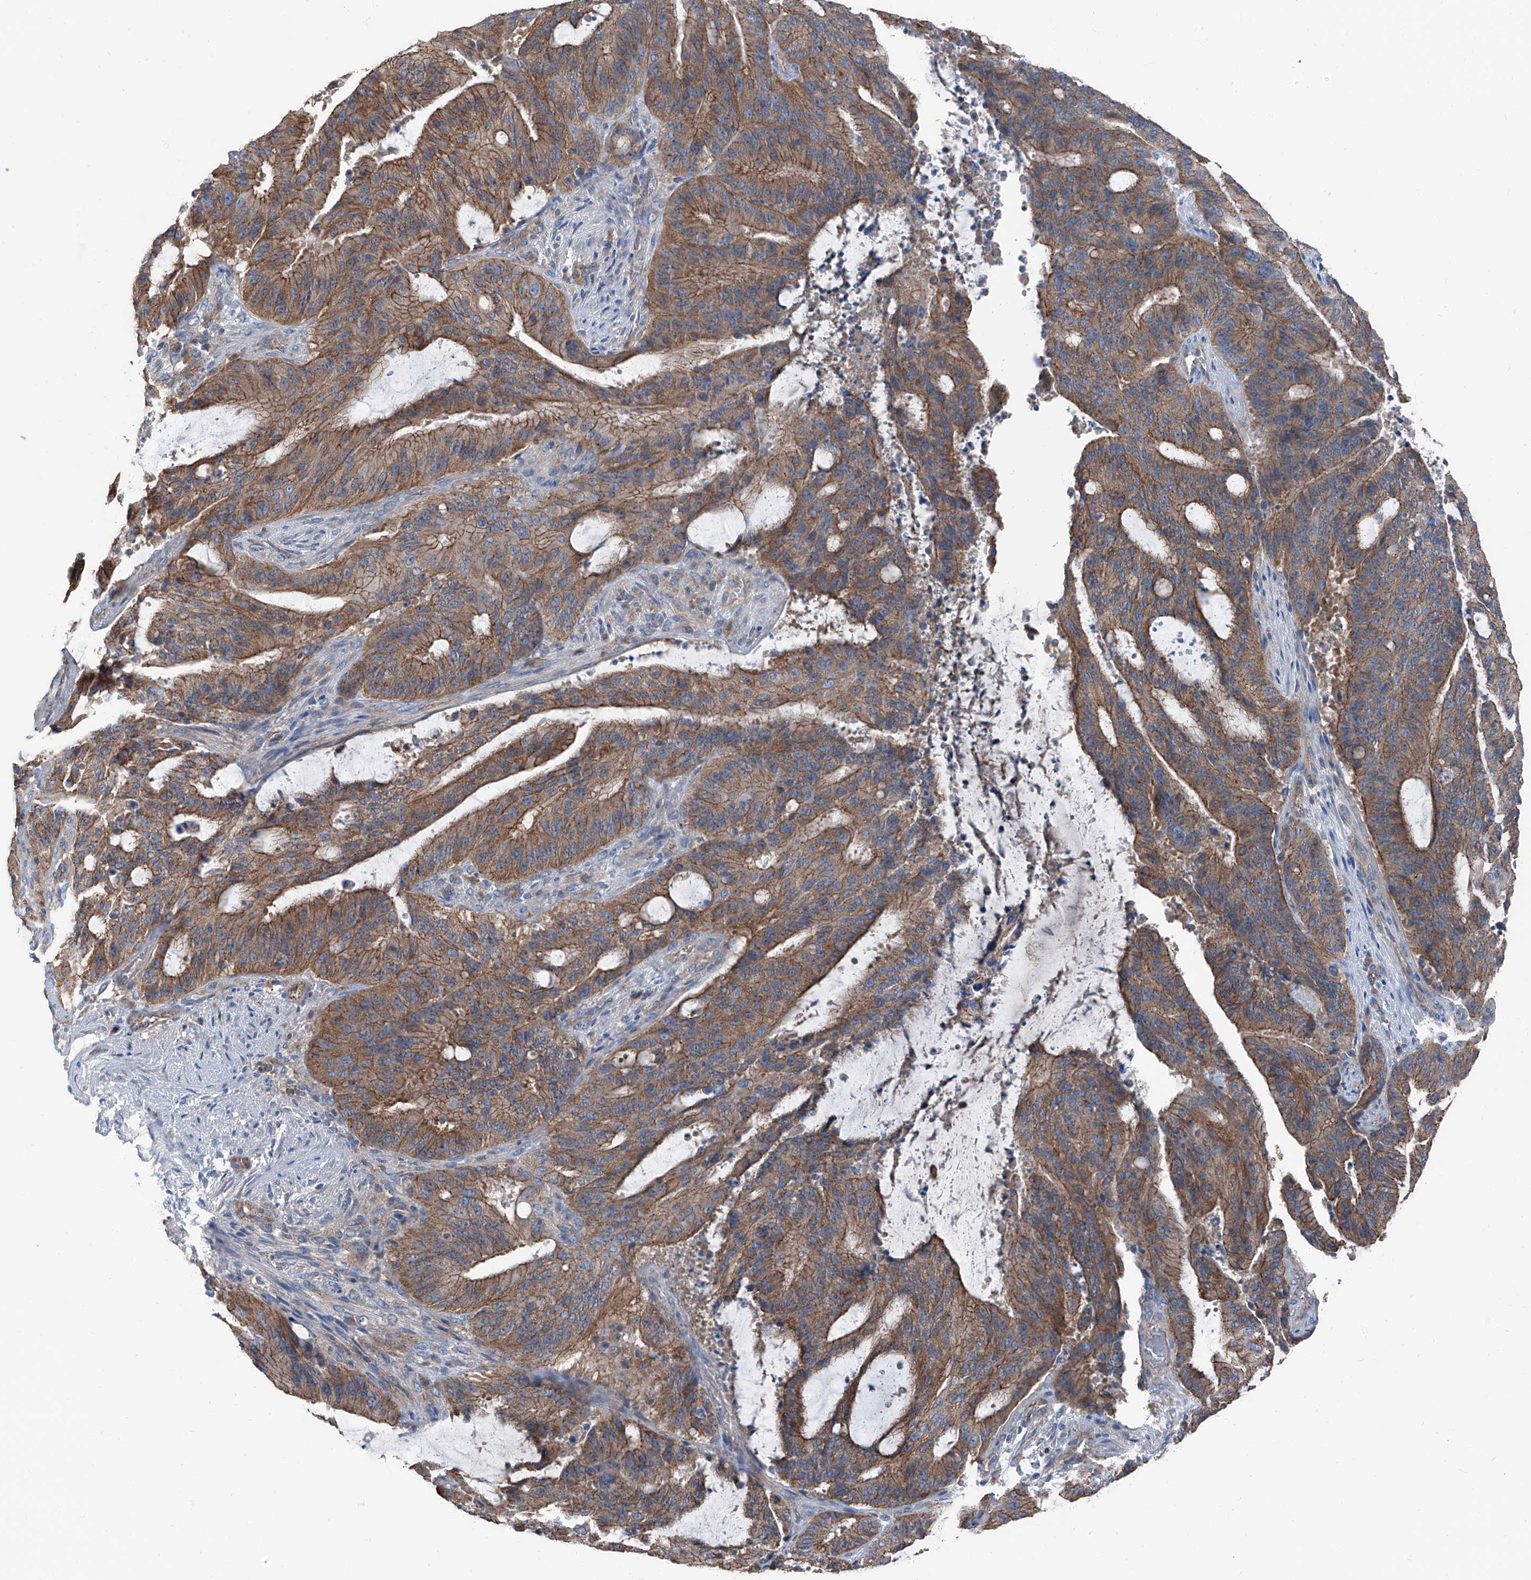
{"staining": {"intensity": "moderate", "quantity": ">75%", "location": "cytoplasmic/membranous"}, "tissue": "liver cancer", "cell_type": "Tumor cells", "image_type": "cancer", "snomed": [{"axis": "morphology", "description": "Normal tissue, NOS"}, {"axis": "morphology", "description": "Cholangiocarcinoma"}, {"axis": "topography", "description": "Liver"}, {"axis": "topography", "description": "Peripheral nerve tissue"}], "caption": "Liver cholangiocarcinoma stained with IHC displays moderate cytoplasmic/membranous expression in about >75% of tumor cells. (DAB = brown stain, brightfield microscopy at high magnification).", "gene": "GPR142", "patient": {"sex": "female", "age": 73}}